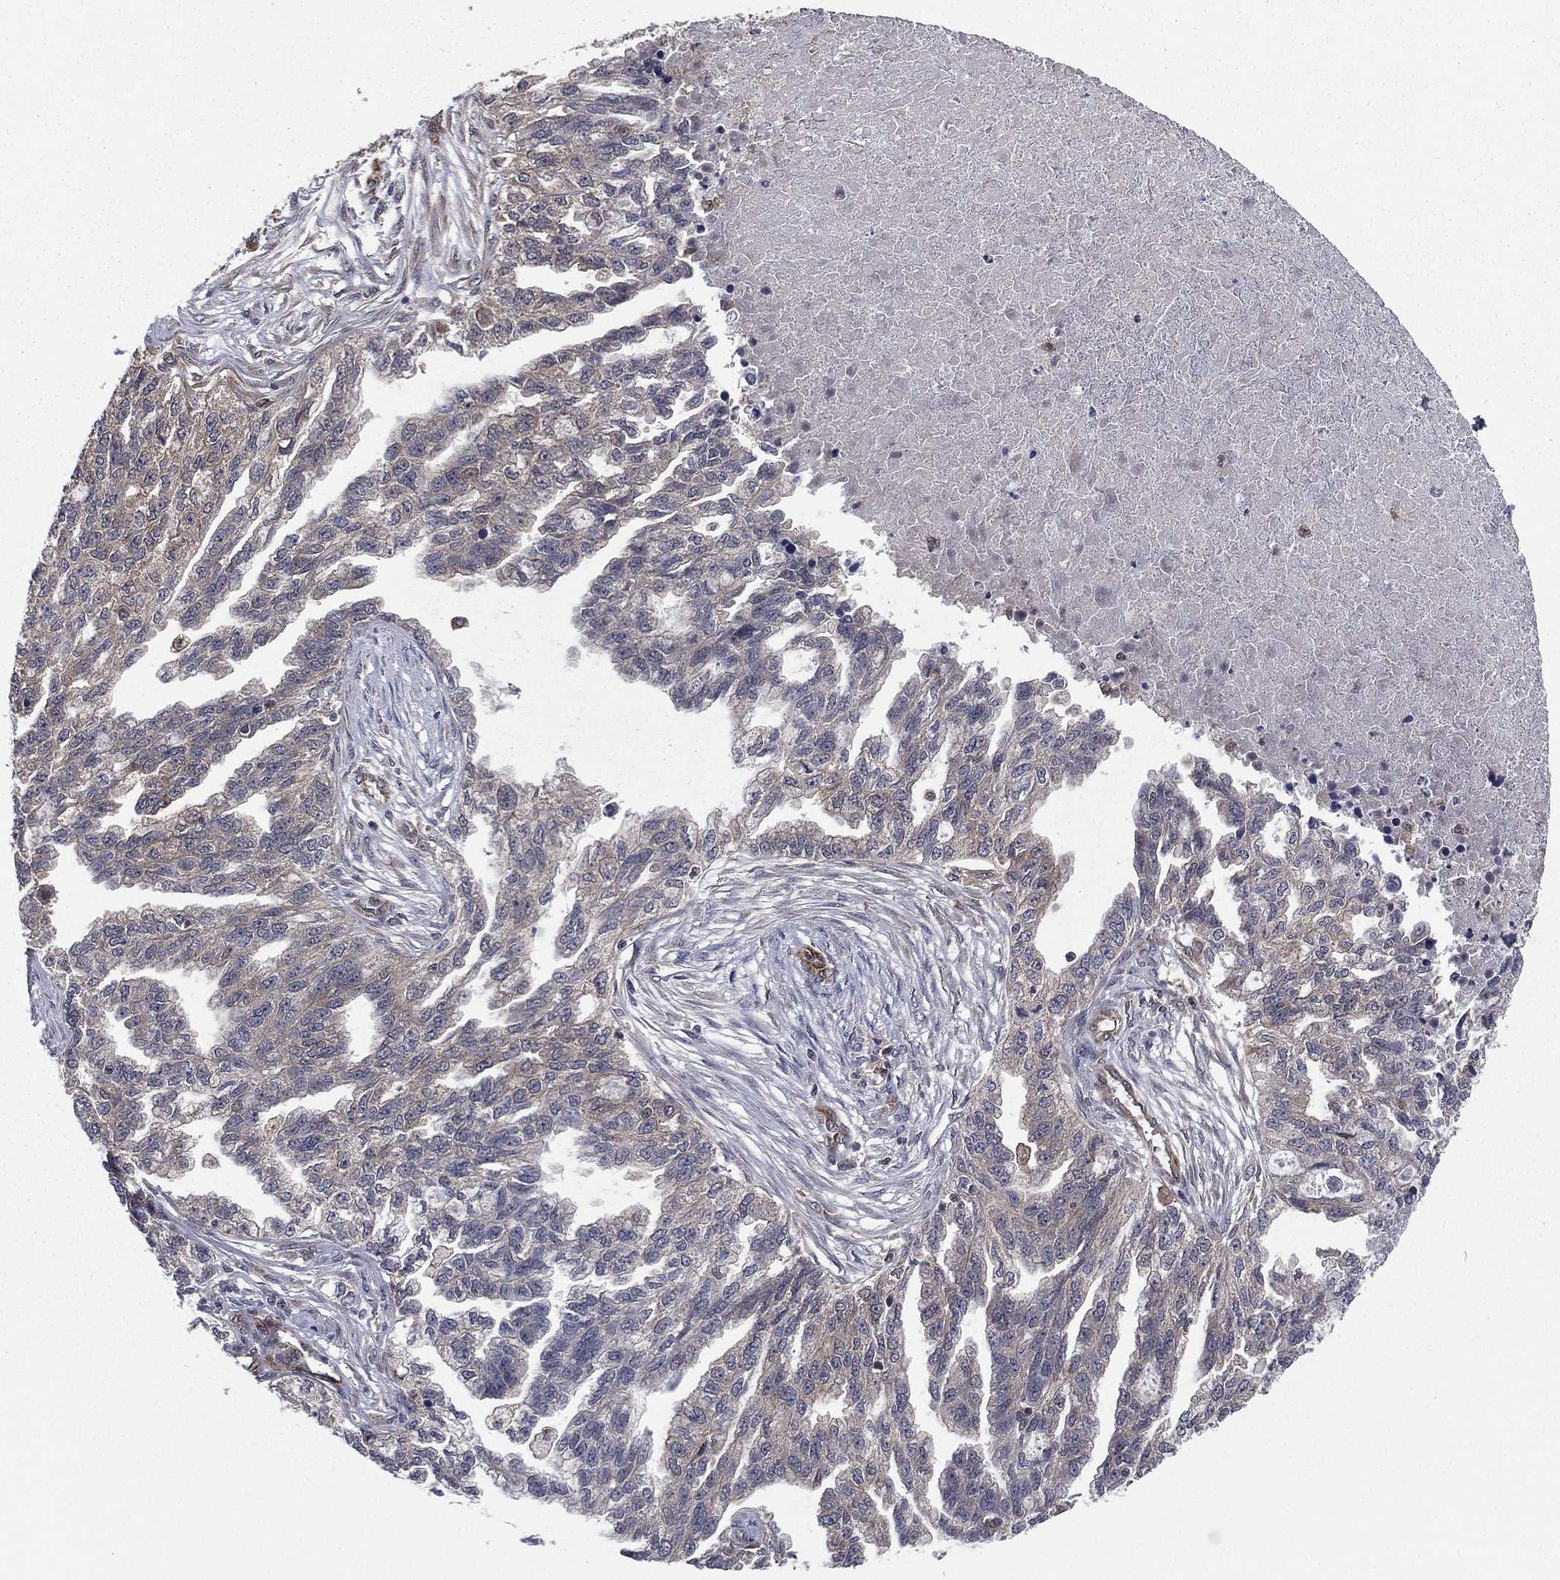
{"staining": {"intensity": "weak", "quantity": ">75%", "location": "cytoplasmic/membranous"}, "tissue": "ovarian cancer", "cell_type": "Tumor cells", "image_type": "cancer", "snomed": [{"axis": "morphology", "description": "Cystadenocarcinoma, serous, NOS"}, {"axis": "topography", "description": "Ovary"}], "caption": "A photomicrograph showing weak cytoplasmic/membranous positivity in about >75% of tumor cells in ovarian serous cystadenocarcinoma, as visualized by brown immunohistochemical staining.", "gene": "CERT1", "patient": {"sex": "female", "age": 51}}